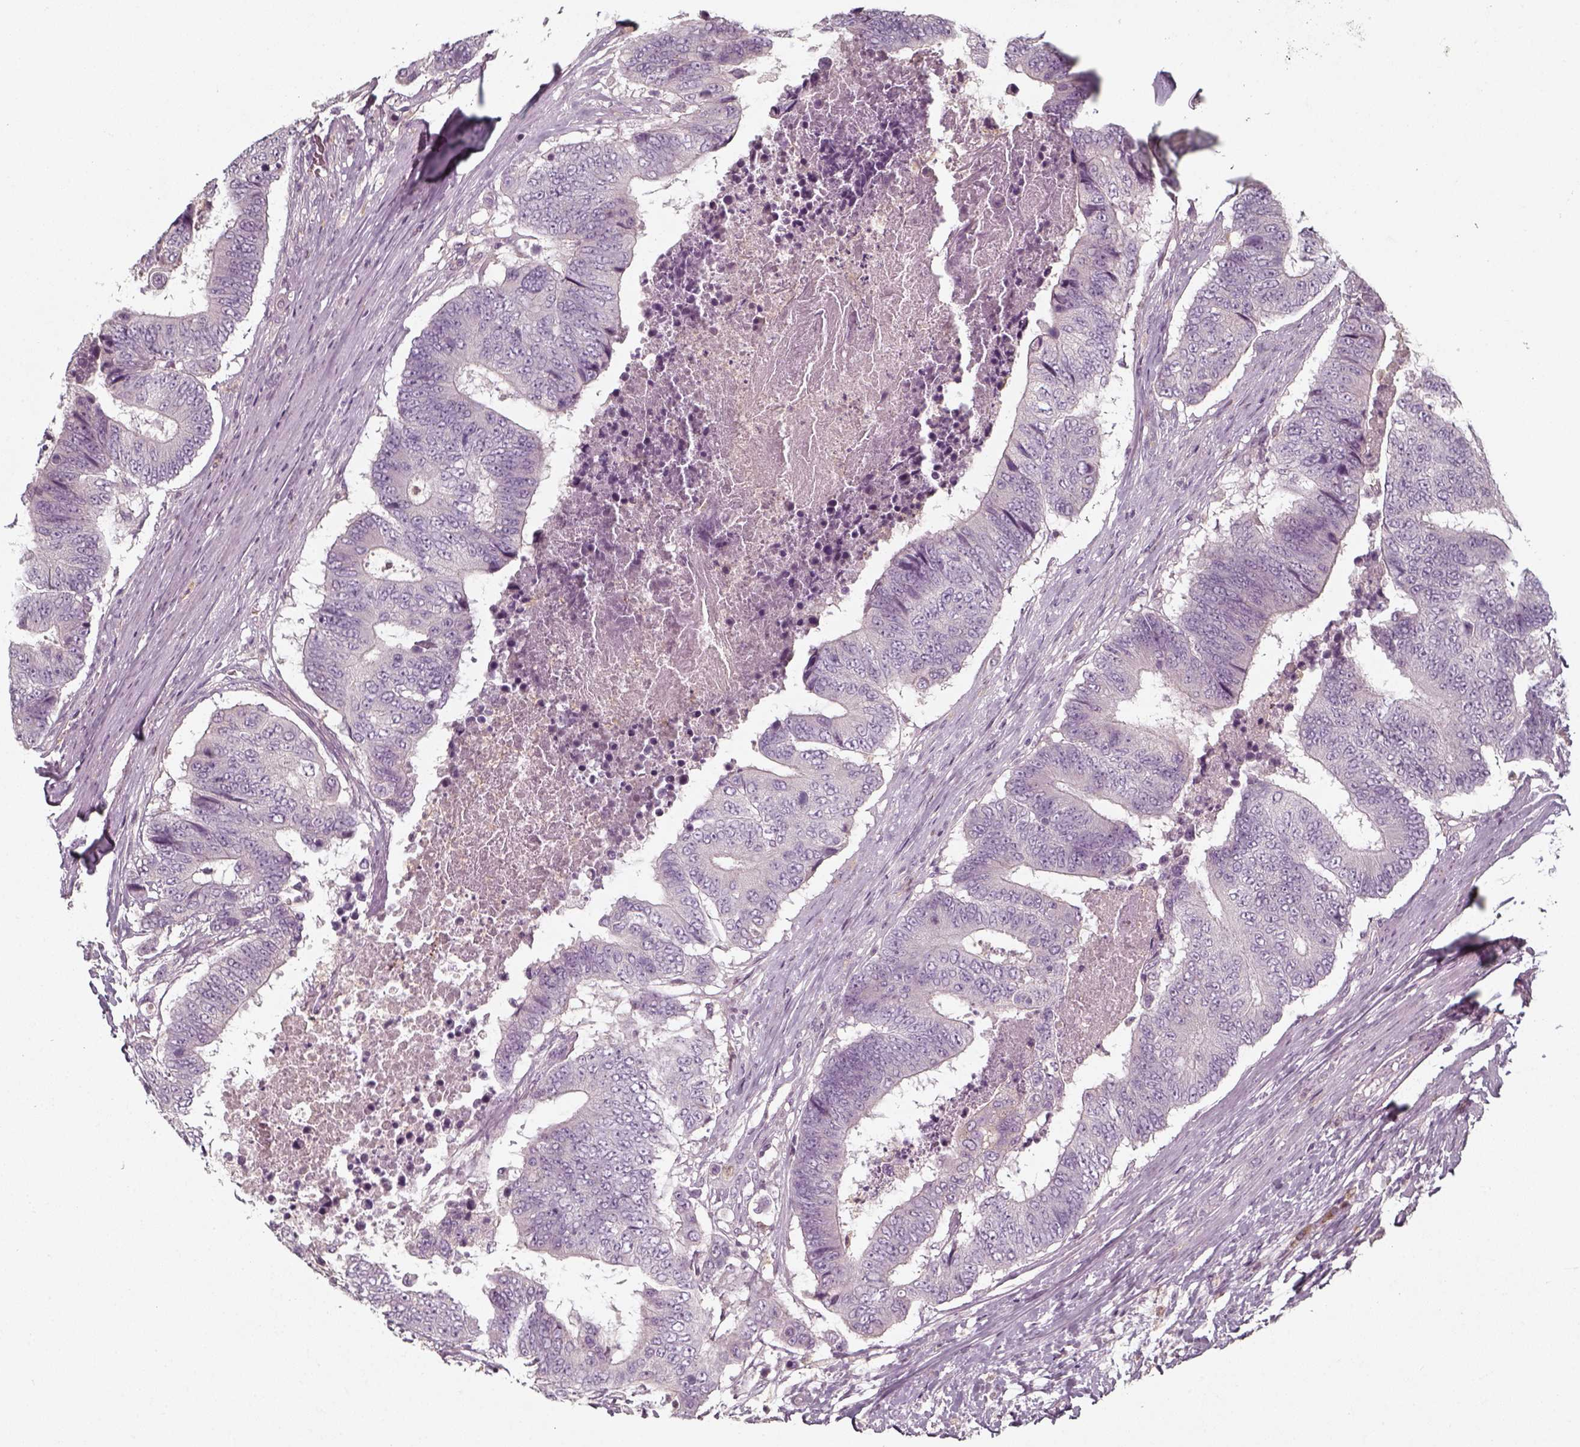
{"staining": {"intensity": "negative", "quantity": "none", "location": "none"}, "tissue": "colorectal cancer", "cell_type": "Tumor cells", "image_type": "cancer", "snomed": [{"axis": "morphology", "description": "Adenocarcinoma, NOS"}, {"axis": "topography", "description": "Colon"}], "caption": "IHC of adenocarcinoma (colorectal) reveals no staining in tumor cells.", "gene": "UNC13D", "patient": {"sex": "female", "age": 48}}